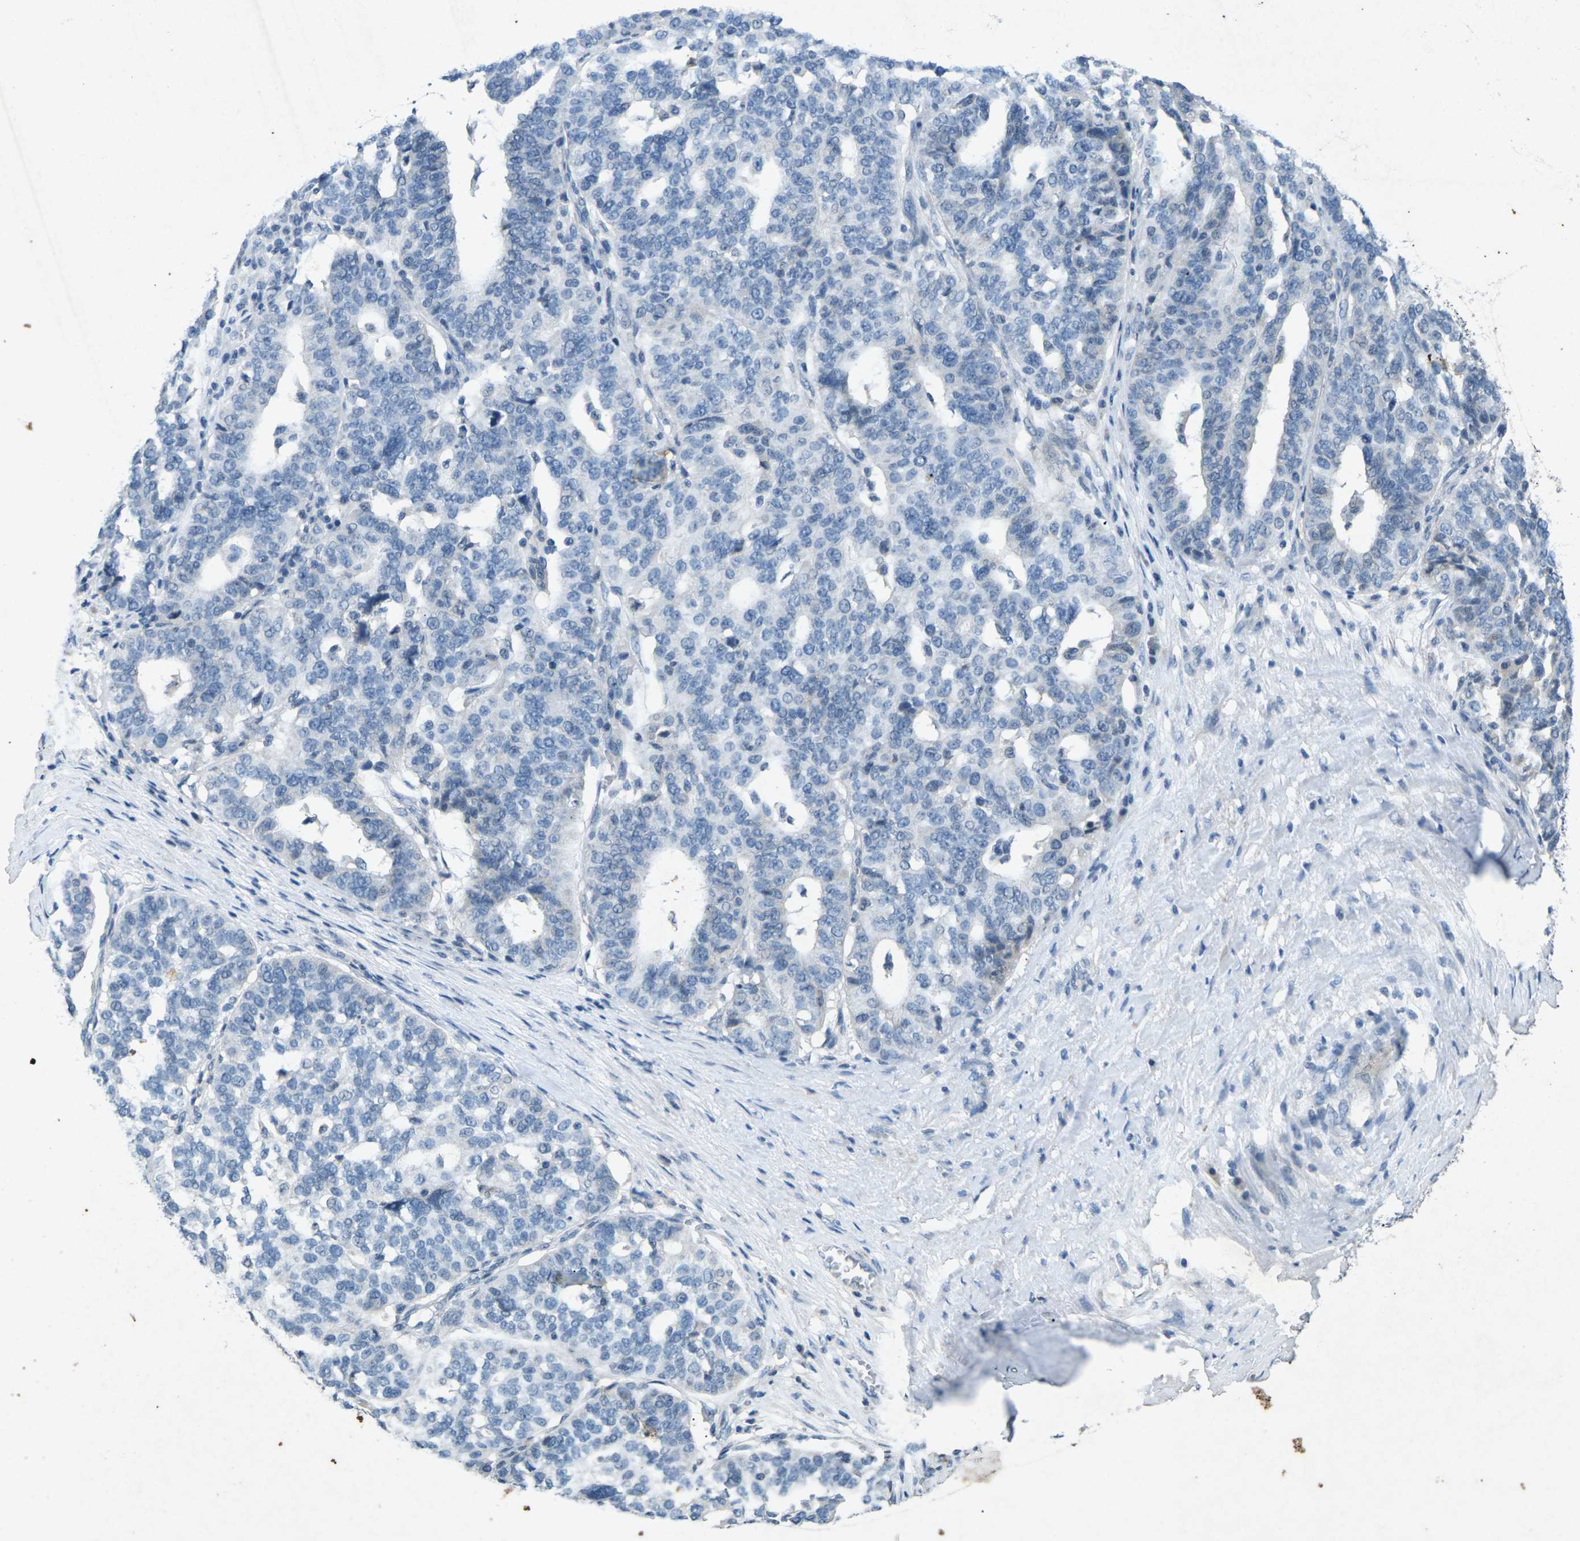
{"staining": {"intensity": "negative", "quantity": "none", "location": "none"}, "tissue": "ovarian cancer", "cell_type": "Tumor cells", "image_type": "cancer", "snomed": [{"axis": "morphology", "description": "Cystadenocarcinoma, serous, NOS"}, {"axis": "topography", "description": "Ovary"}], "caption": "A high-resolution histopathology image shows immunohistochemistry staining of serous cystadenocarcinoma (ovarian), which exhibits no significant staining in tumor cells.", "gene": "A1BG", "patient": {"sex": "female", "age": 59}}